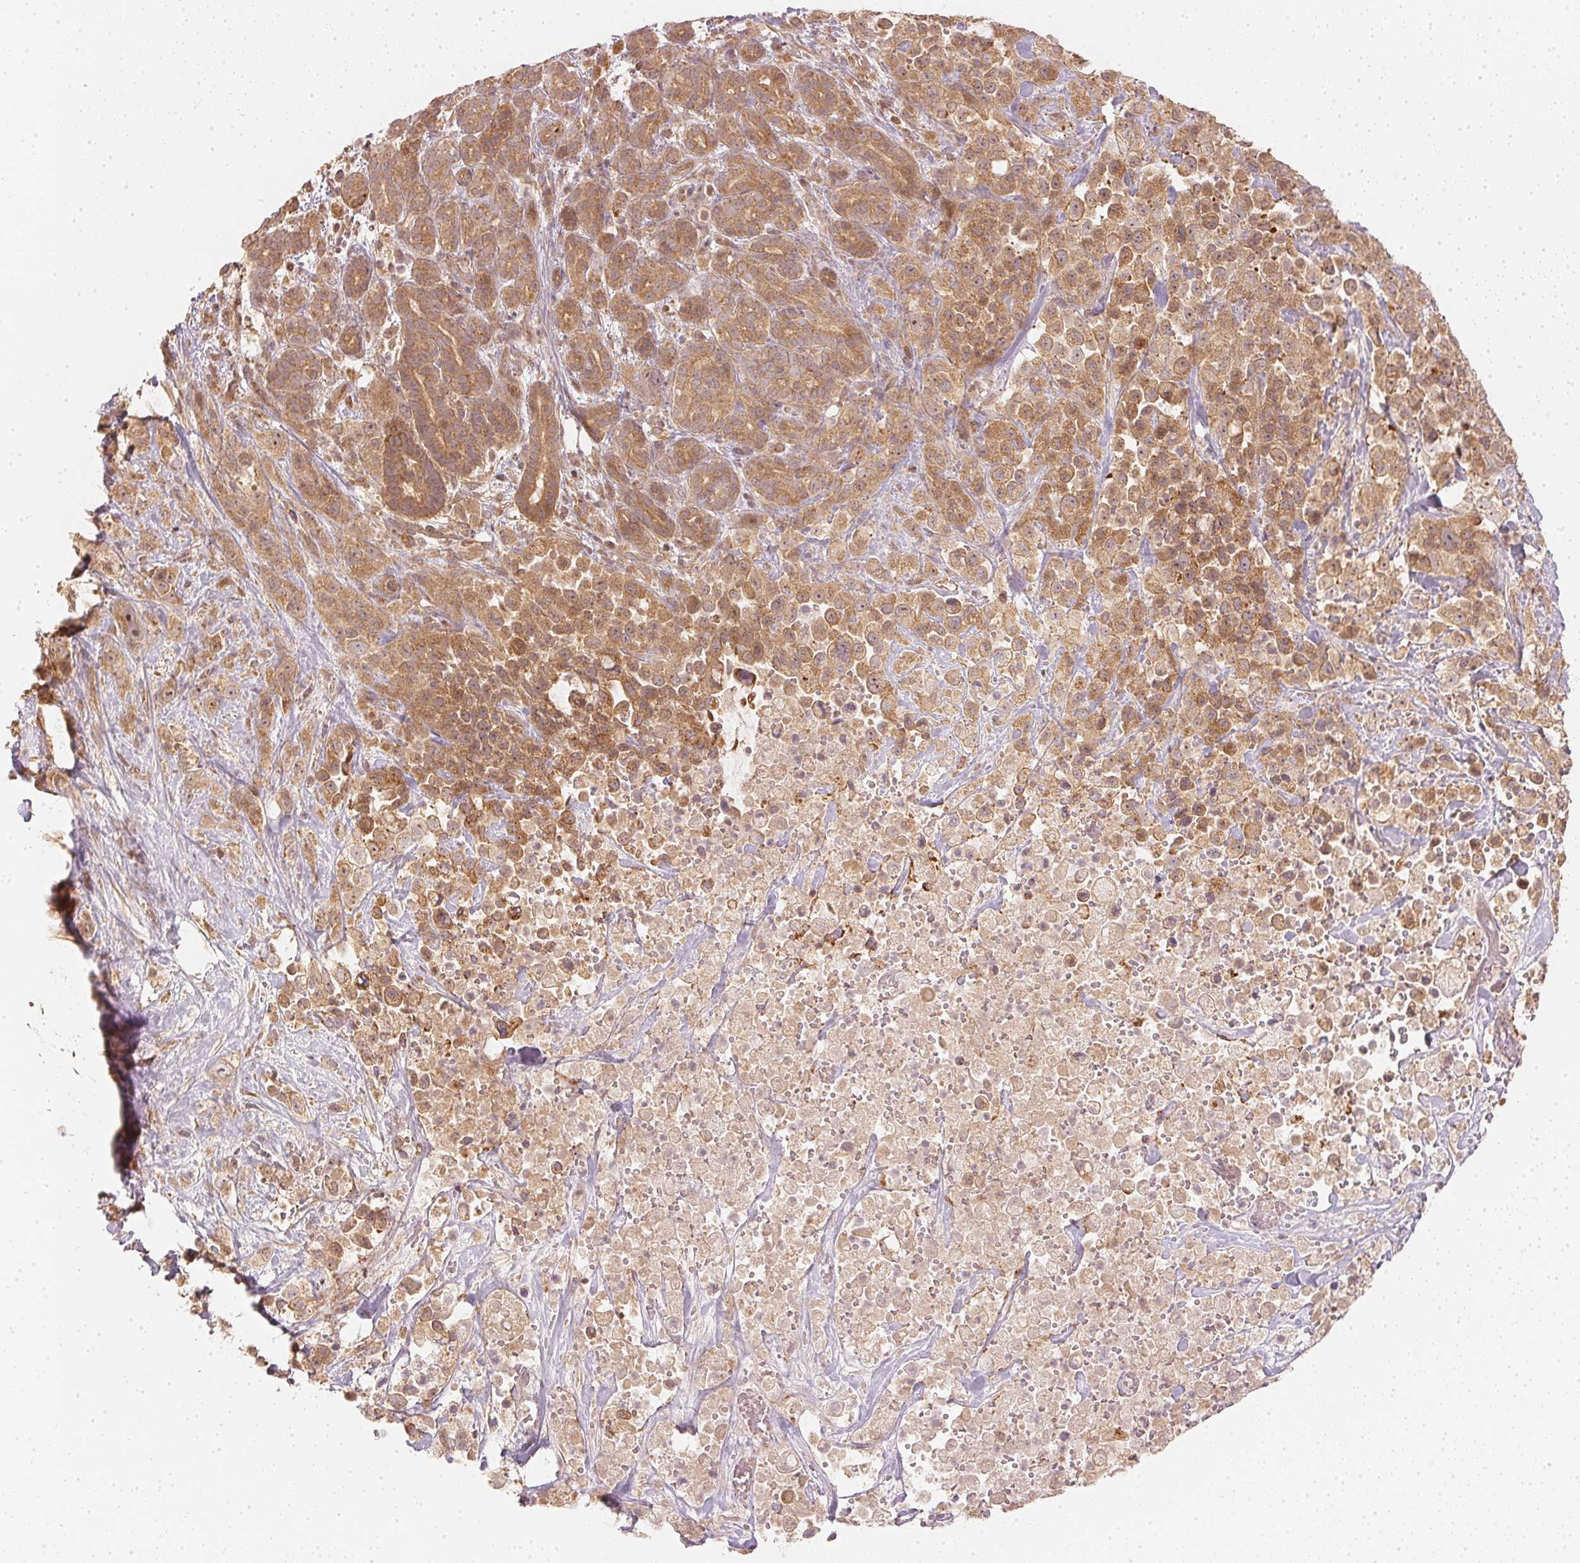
{"staining": {"intensity": "moderate", "quantity": ">75%", "location": "cytoplasmic/membranous,nuclear"}, "tissue": "pancreatic cancer", "cell_type": "Tumor cells", "image_type": "cancer", "snomed": [{"axis": "morphology", "description": "Adenocarcinoma, NOS"}, {"axis": "topography", "description": "Pancreas"}], "caption": "This is a micrograph of immunohistochemistry (IHC) staining of pancreatic adenocarcinoma, which shows moderate staining in the cytoplasmic/membranous and nuclear of tumor cells.", "gene": "WDR54", "patient": {"sex": "male", "age": 44}}